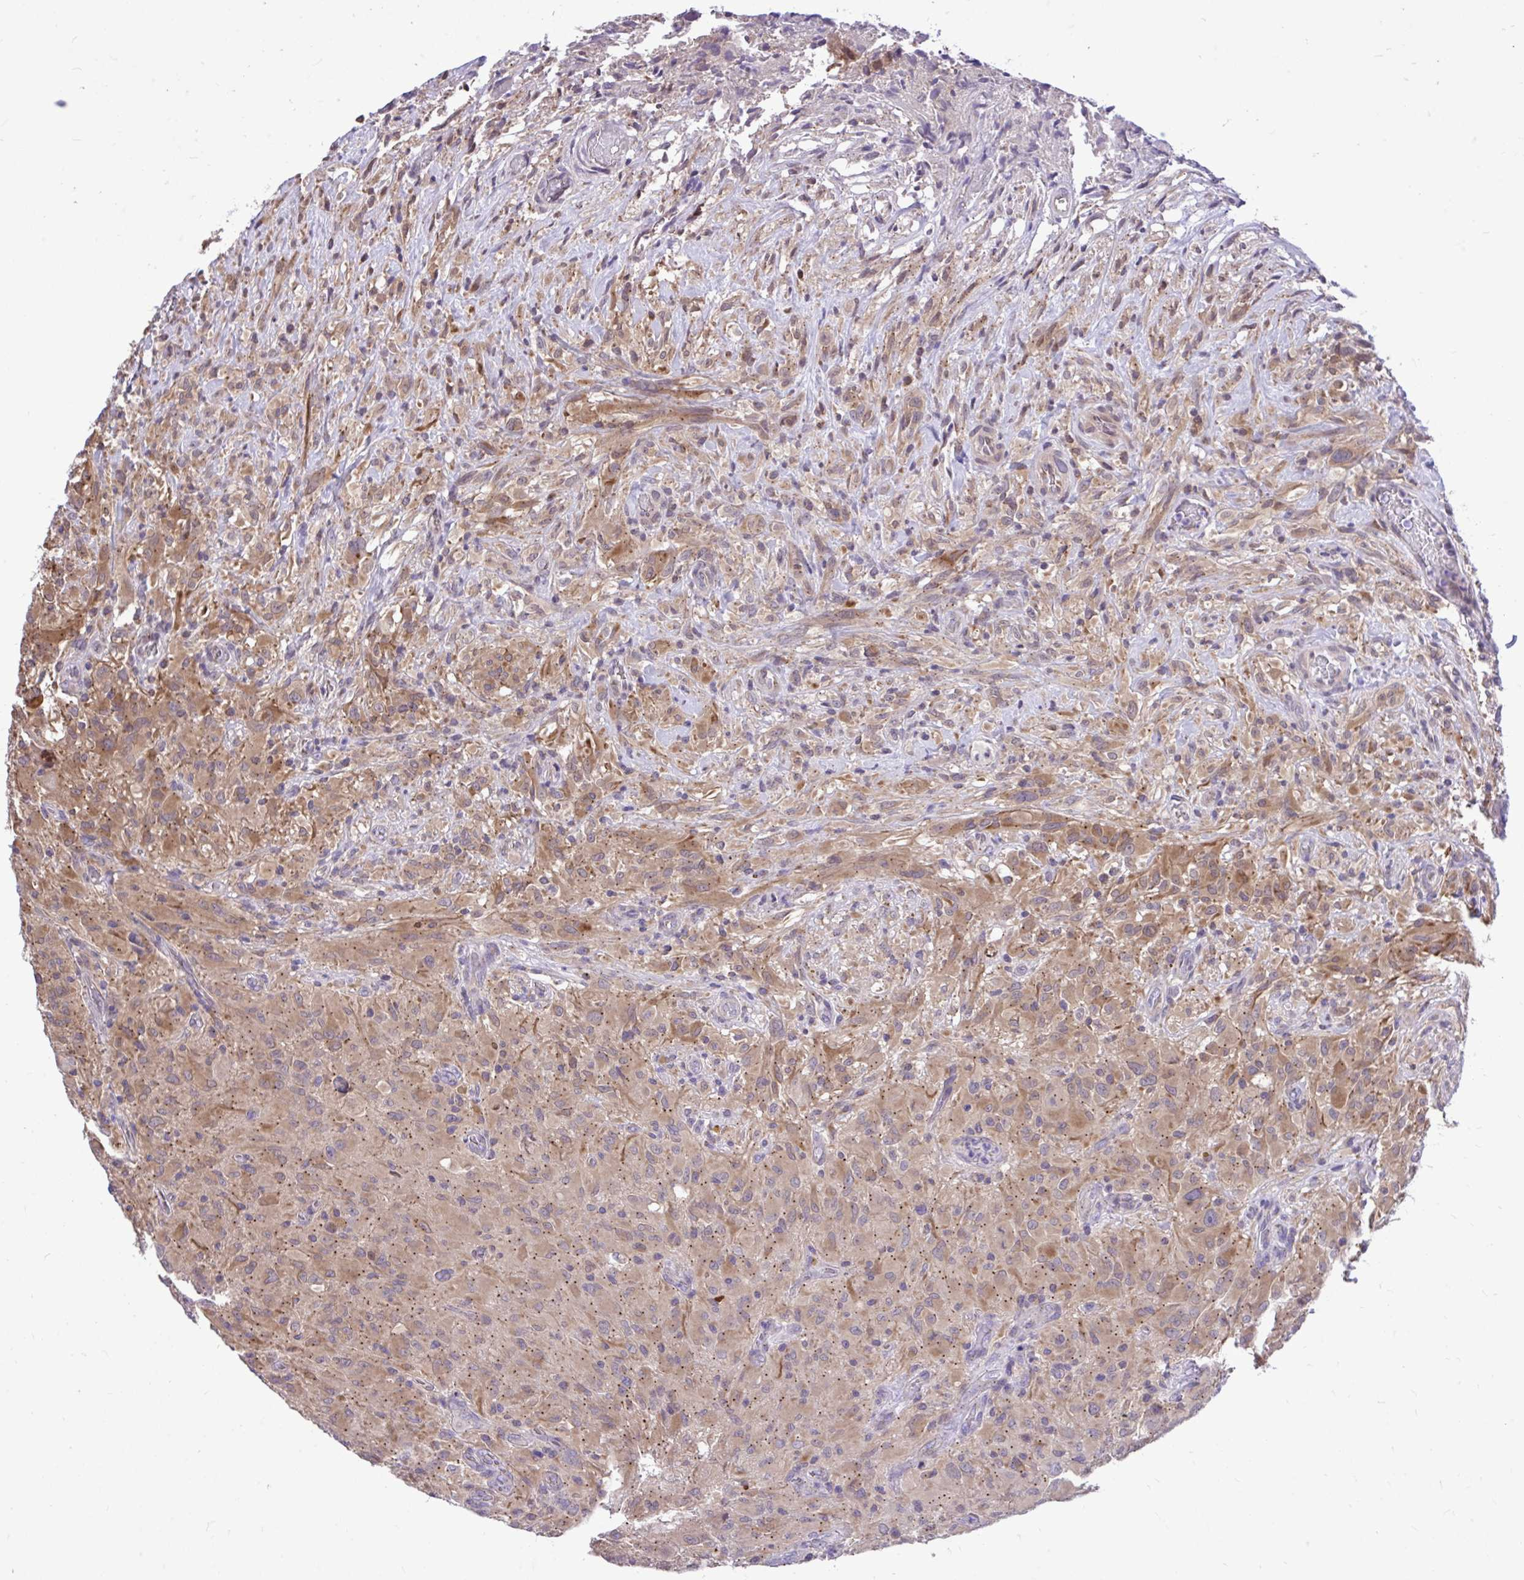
{"staining": {"intensity": "moderate", "quantity": "25%-75%", "location": "cytoplasmic/membranous"}, "tissue": "glioma", "cell_type": "Tumor cells", "image_type": "cancer", "snomed": [{"axis": "morphology", "description": "Glioma, malignant, High grade"}, {"axis": "topography", "description": "Brain"}], "caption": "Immunohistochemistry histopathology image of malignant glioma (high-grade) stained for a protein (brown), which displays medium levels of moderate cytoplasmic/membranous positivity in about 25%-75% of tumor cells.", "gene": "CEACAM18", "patient": {"sex": "male", "age": 71}}